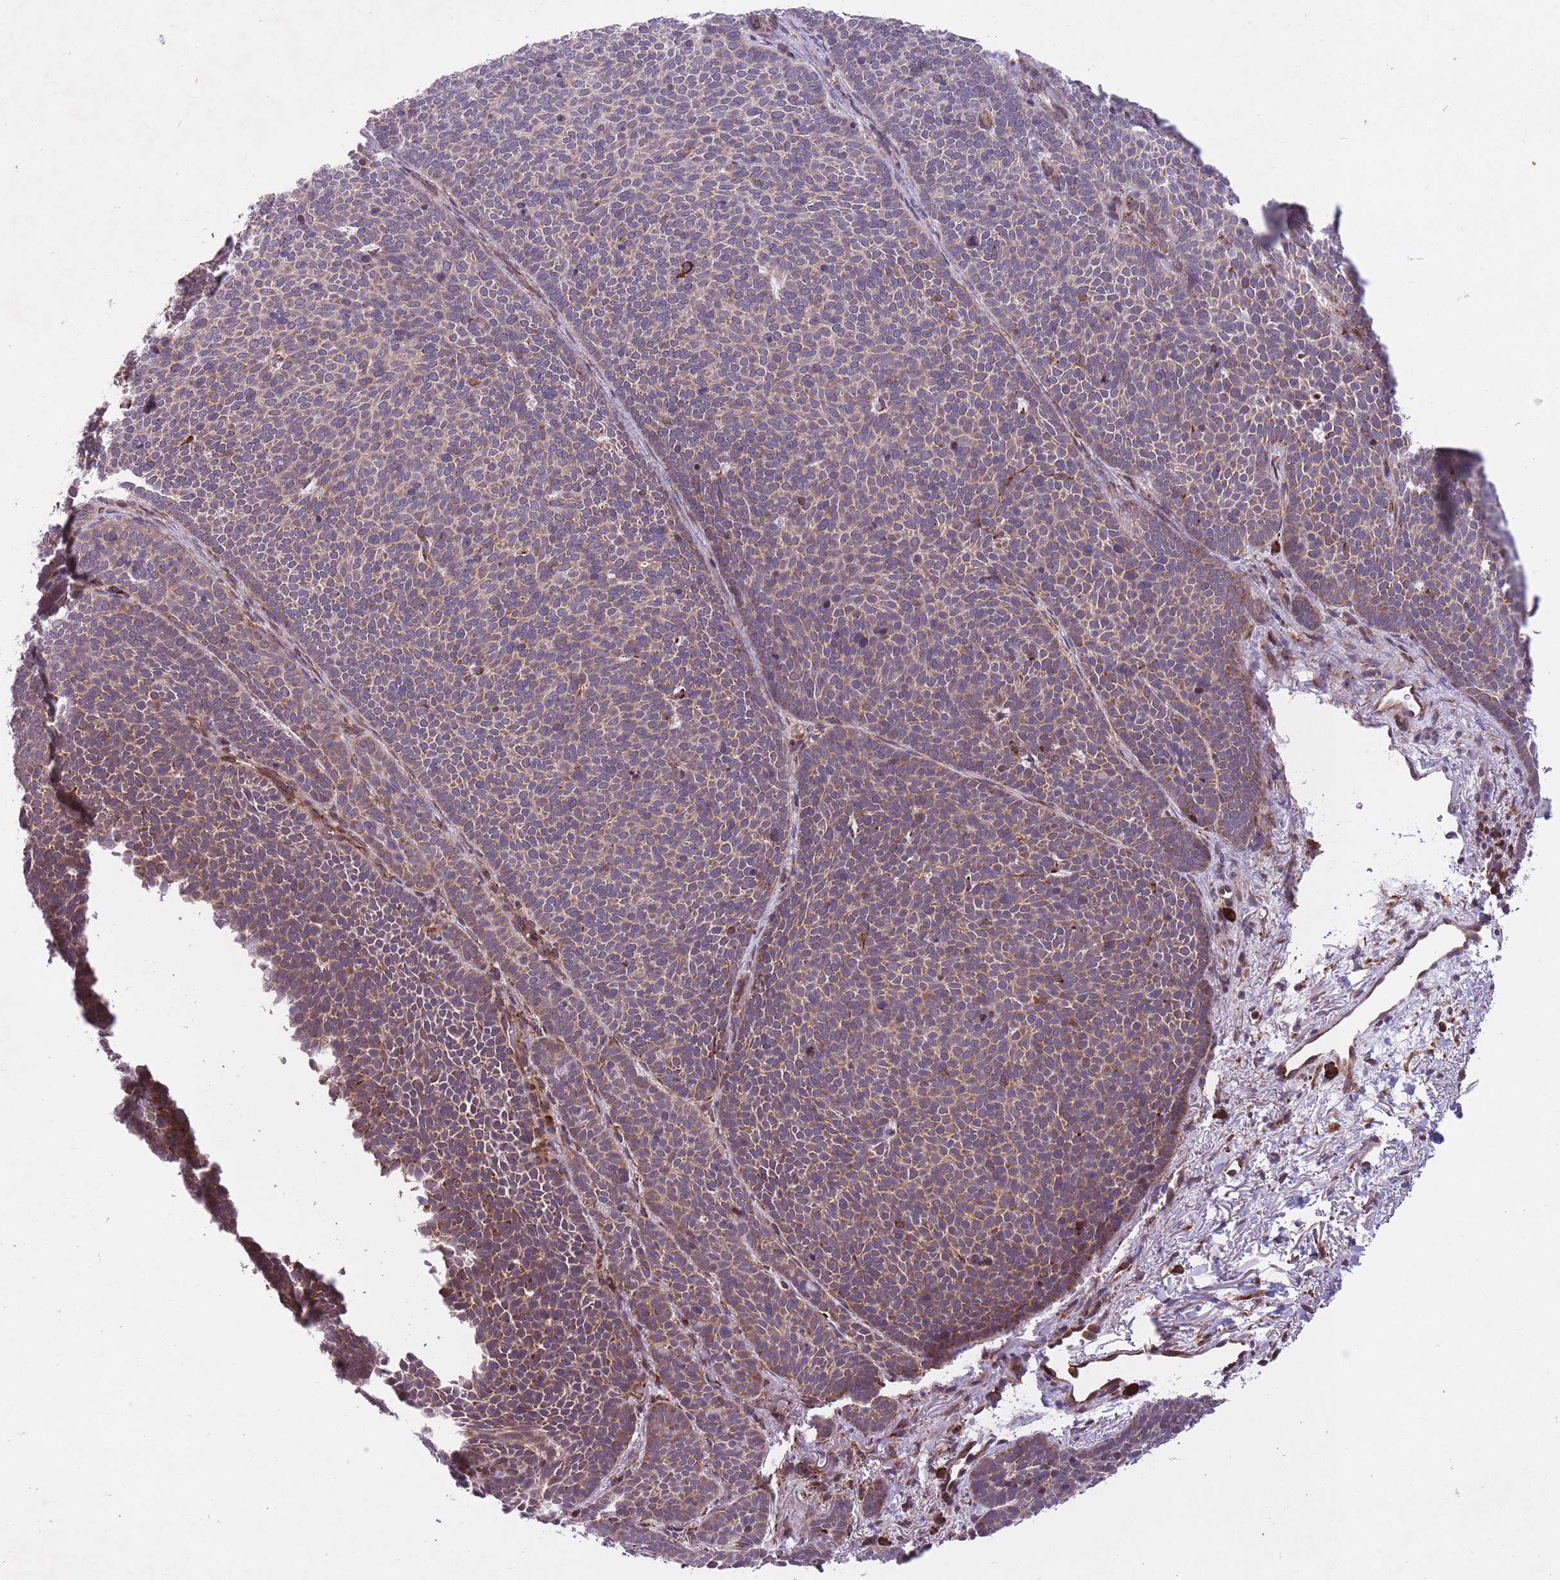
{"staining": {"intensity": "weak", "quantity": "25%-75%", "location": "cytoplasmic/membranous"}, "tissue": "skin cancer", "cell_type": "Tumor cells", "image_type": "cancer", "snomed": [{"axis": "morphology", "description": "Basal cell carcinoma"}, {"axis": "topography", "description": "Skin"}], "caption": "A photomicrograph of skin cancer (basal cell carcinoma) stained for a protein reveals weak cytoplasmic/membranous brown staining in tumor cells.", "gene": "TTLL3", "patient": {"sex": "female", "age": 77}}